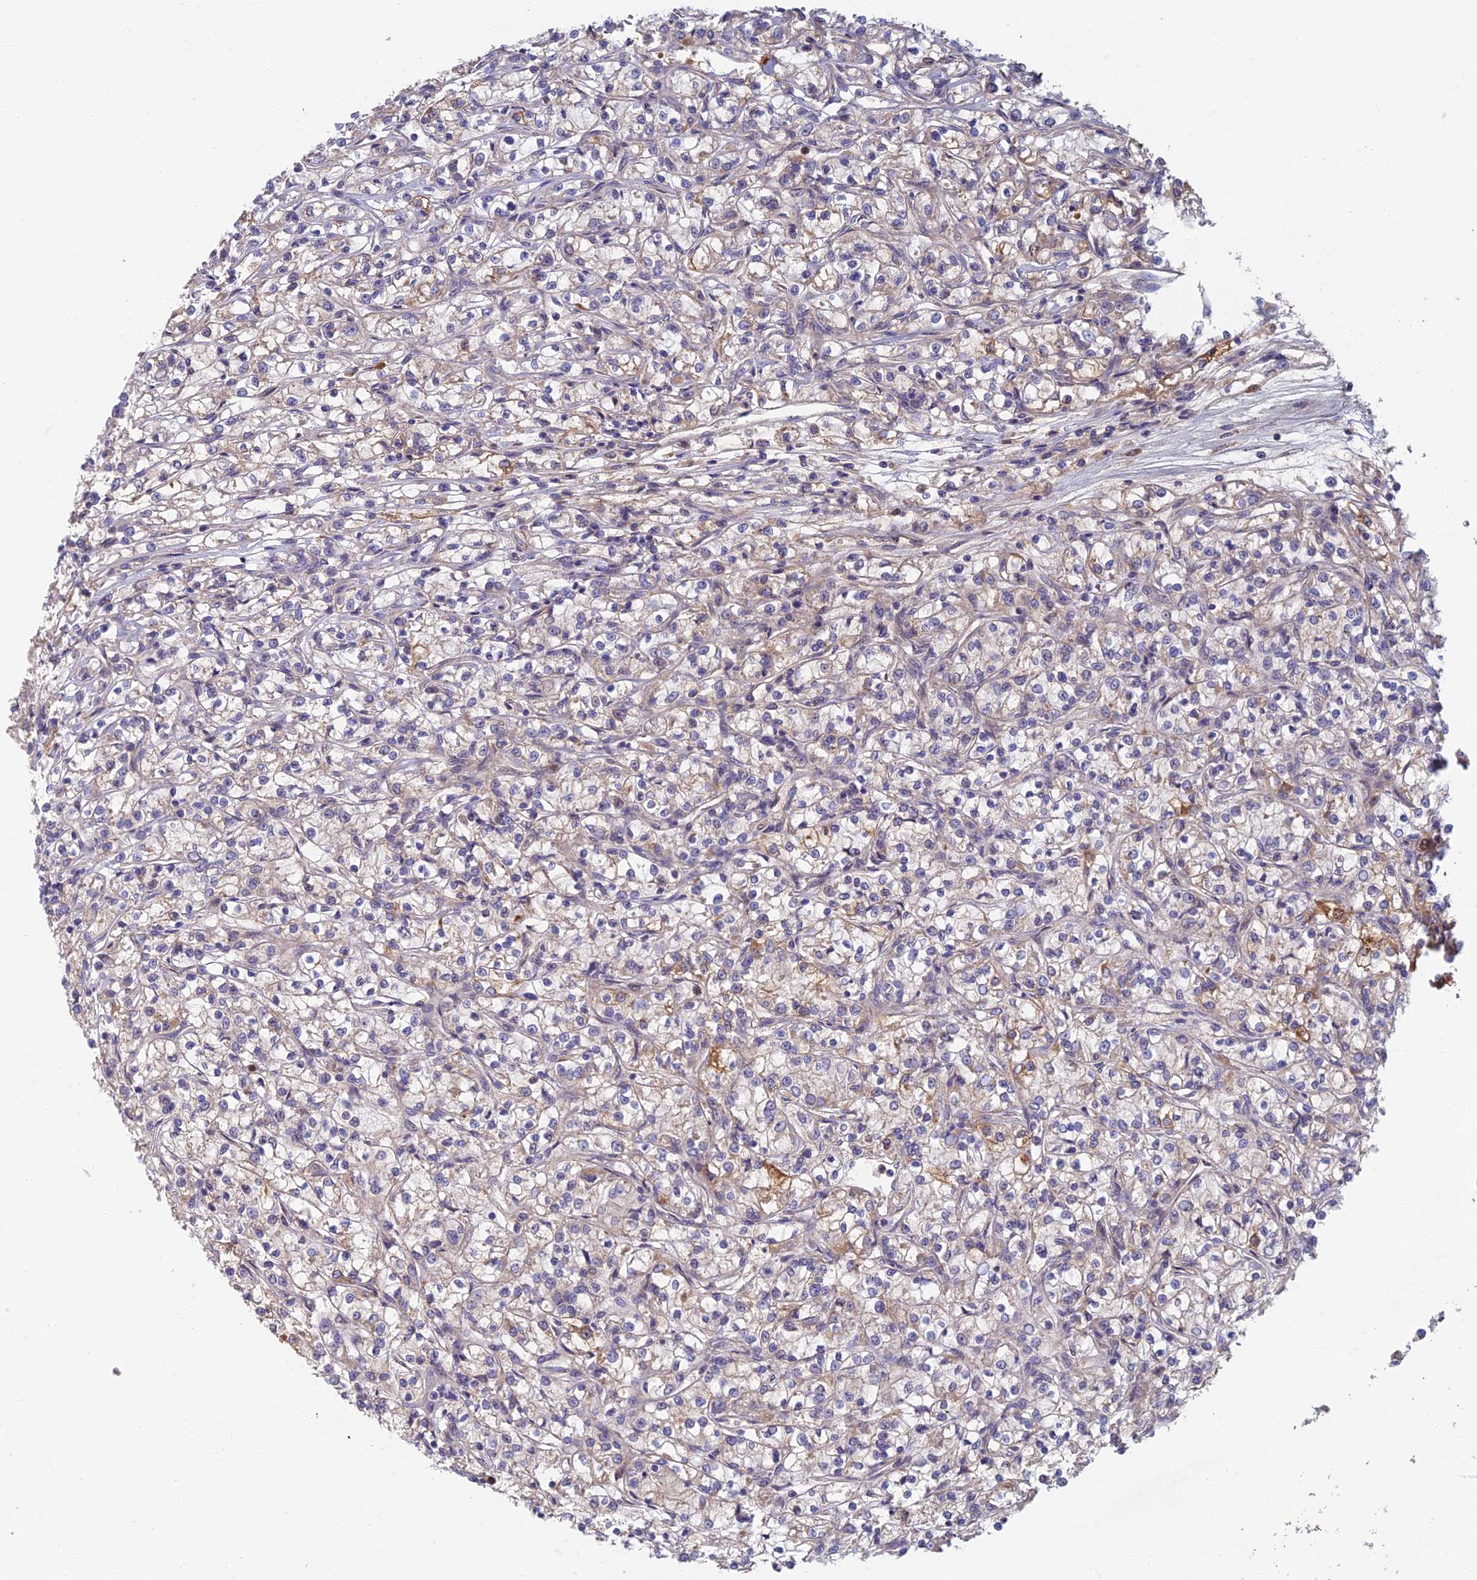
{"staining": {"intensity": "negative", "quantity": "none", "location": "none"}, "tissue": "renal cancer", "cell_type": "Tumor cells", "image_type": "cancer", "snomed": [{"axis": "morphology", "description": "Adenocarcinoma, NOS"}, {"axis": "topography", "description": "Kidney"}], "caption": "The immunohistochemistry micrograph has no significant staining in tumor cells of renal cancer tissue.", "gene": "SOGA1", "patient": {"sex": "female", "age": 59}}